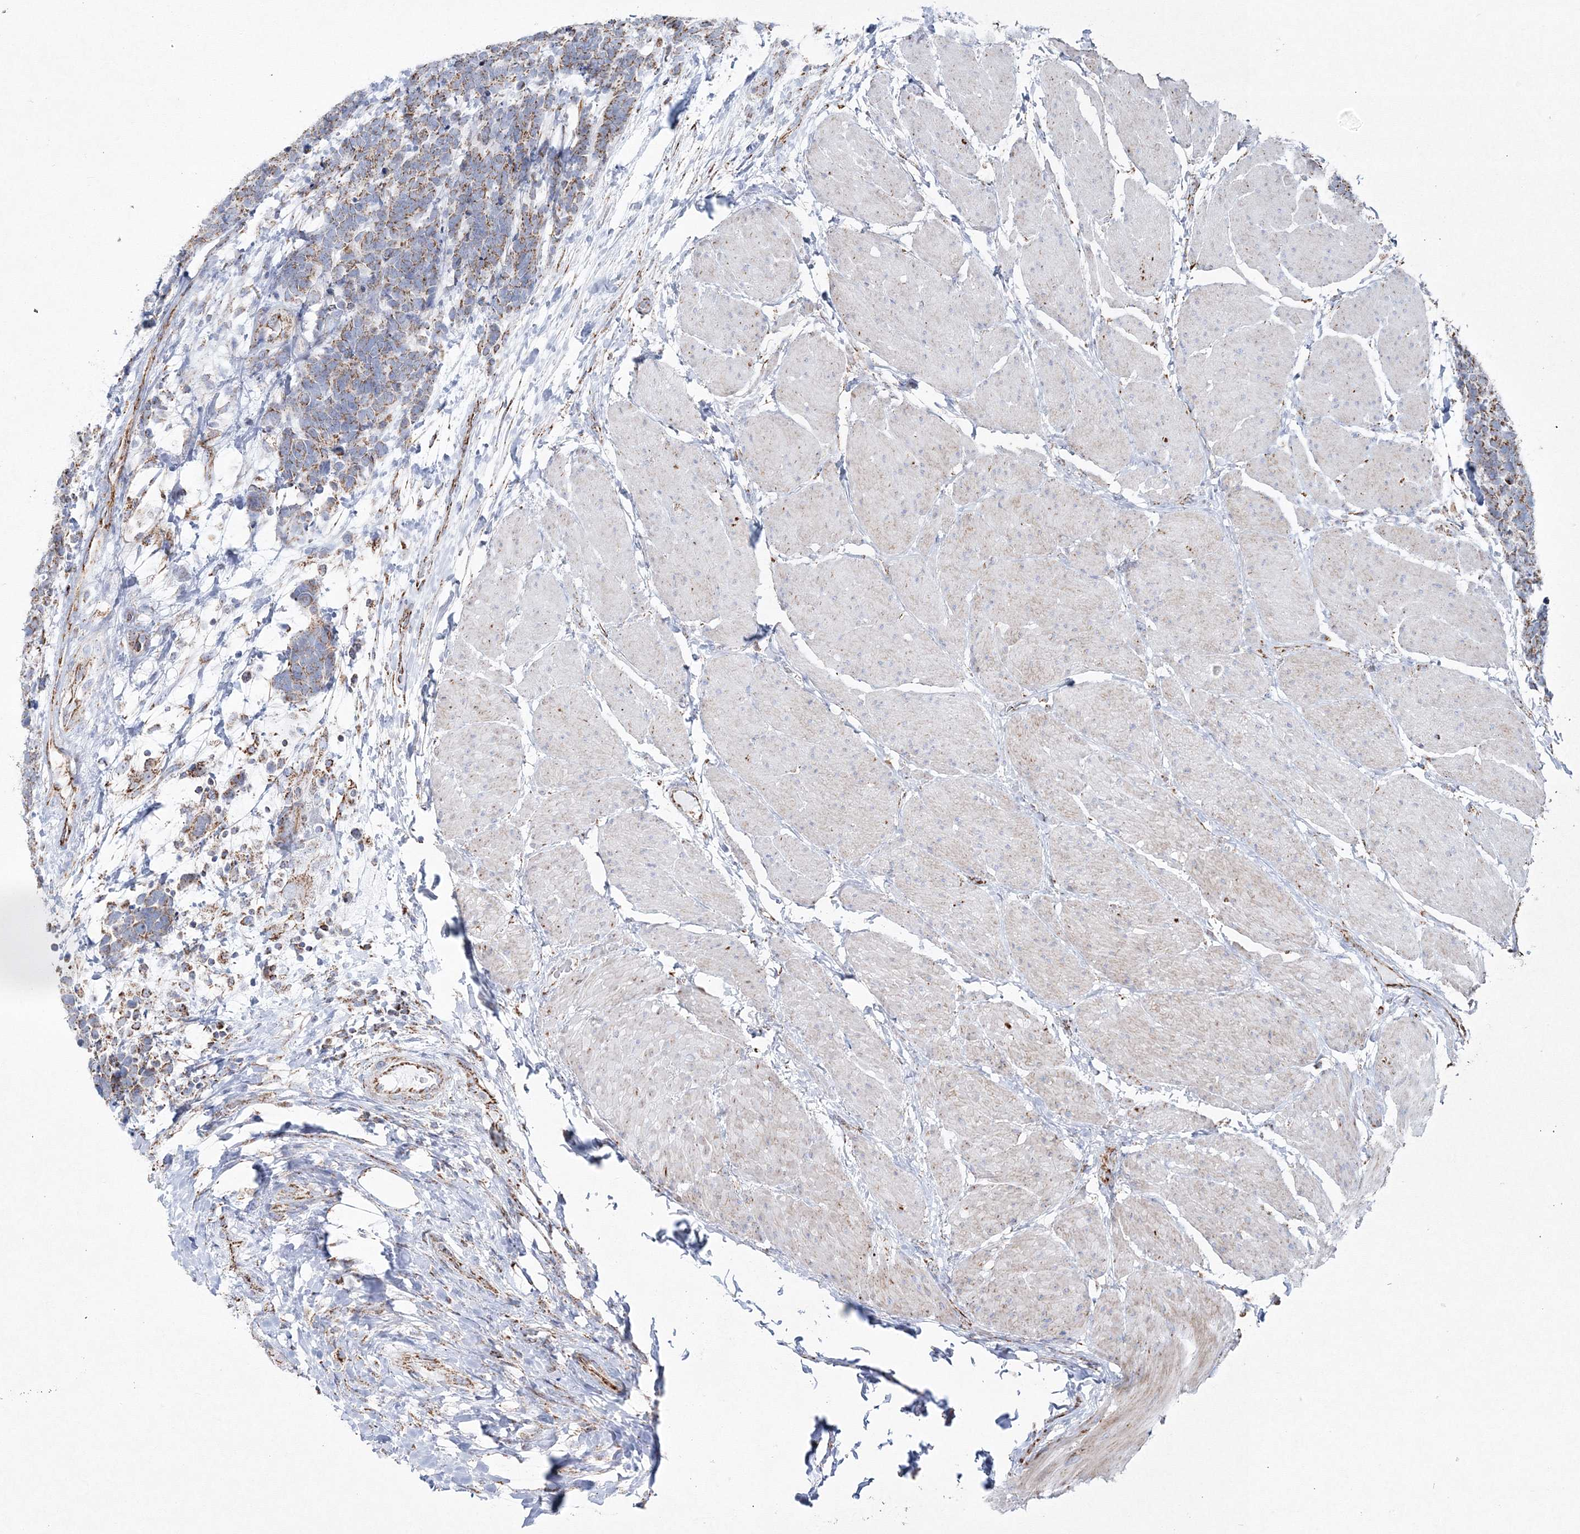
{"staining": {"intensity": "moderate", "quantity": ">75%", "location": "cytoplasmic/membranous"}, "tissue": "carcinoid", "cell_type": "Tumor cells", "image_type": "cancer", "snomed": [{"axis": "morphology", "description": "Carcinoma, NOS"}, {"axis": "morphology", "description": "Carcinoid, malignant, NOS"}, {"axis": "topography", "description": "Urinary bladder"}], "caption": "Approximately >75% of tumor cells in human carcinoma reveal moderate cytoplasmic/membranous protein positivity as visualized by brown immunohistochemical staining.", "gene": "HIBCH", "patient": {"sex": "male", "age": 57}}